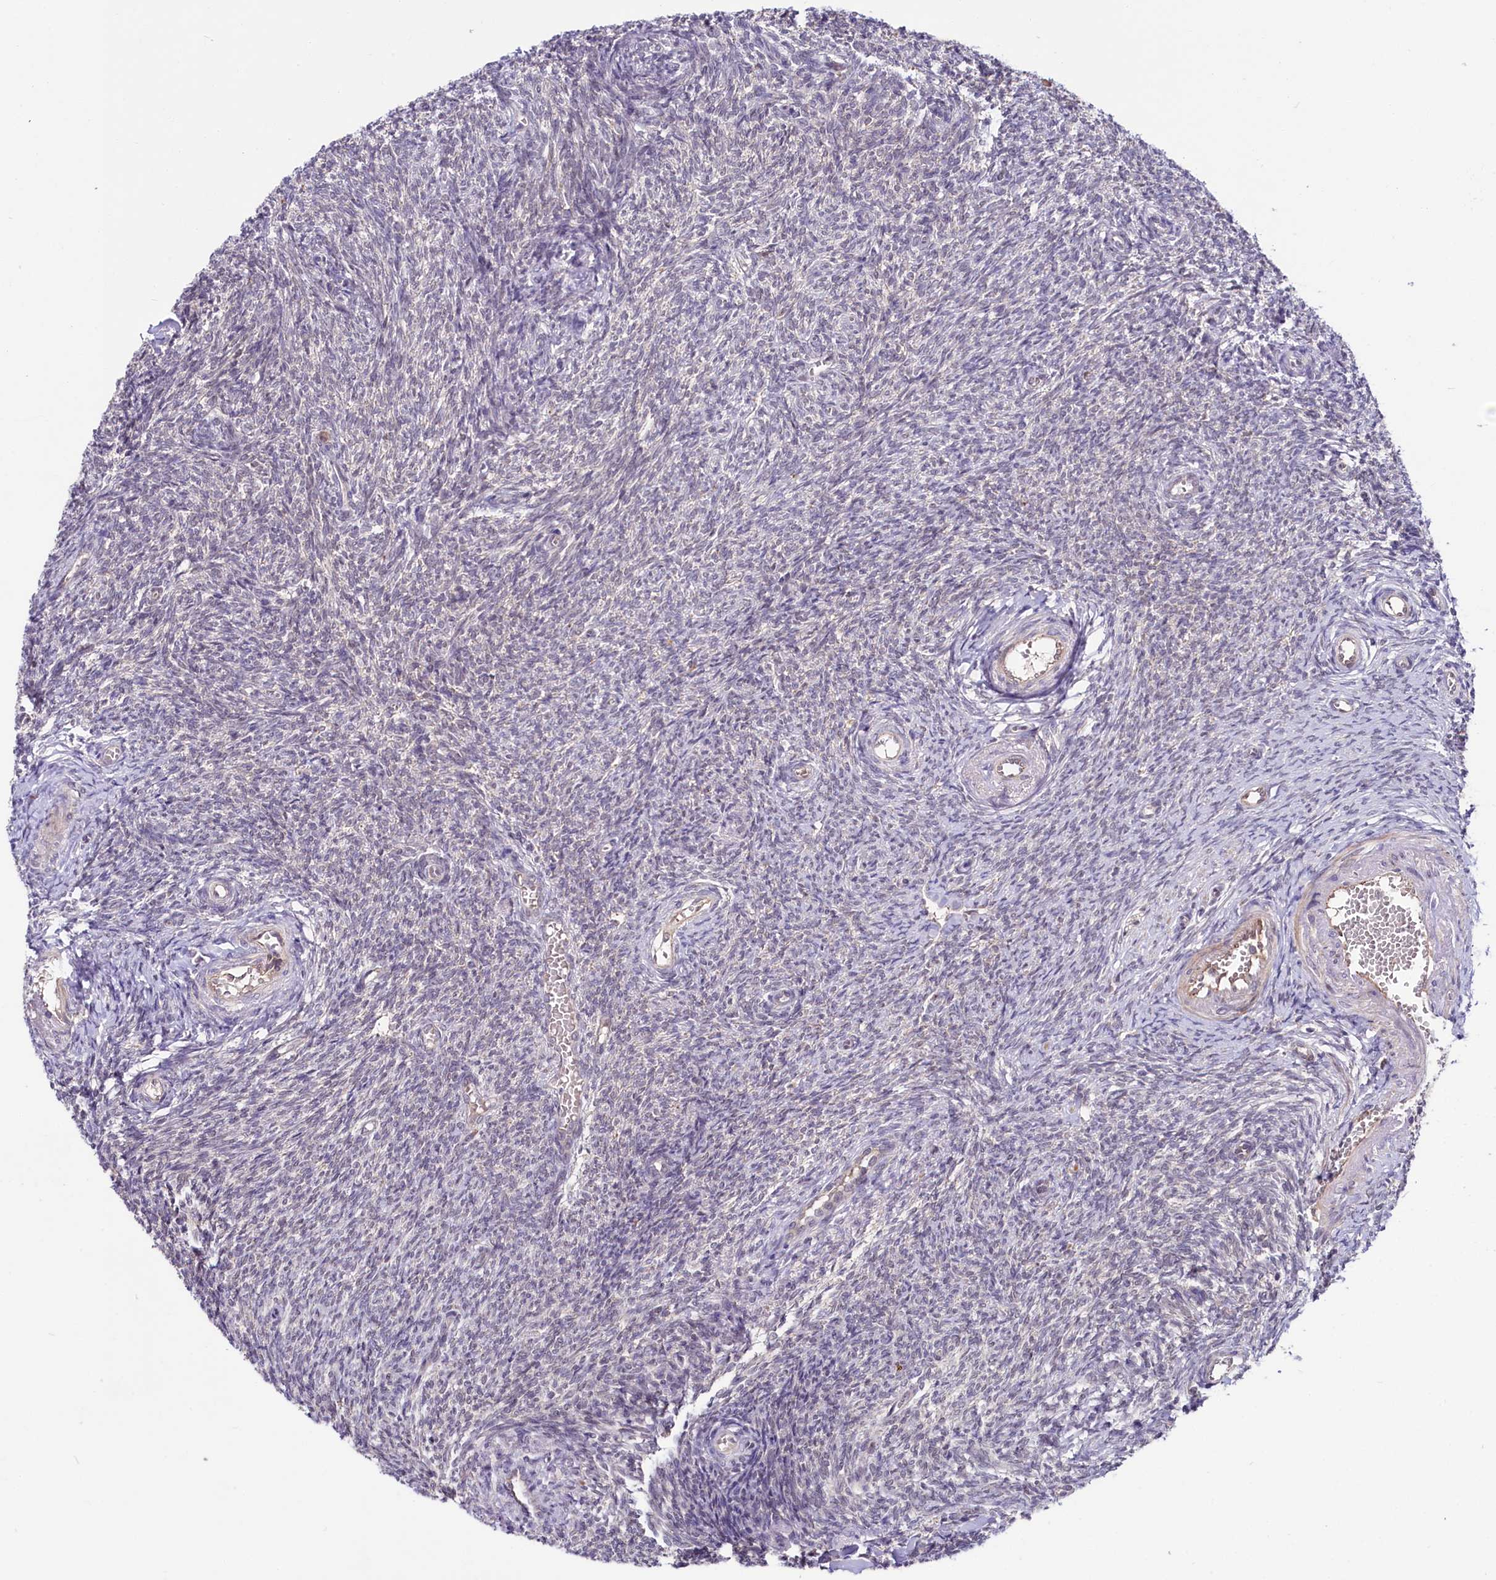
{"staining": {"intensity": "negative", "quantity": "none", "location": "none"}, "tissue": "ovary", "cell_type": "Ovarian stroma cells", "image_type": "normal", "snomed": [{"axis": "morphology", "description": "Normal tissue, NOS"}, {"axis": "topography", "description": "Ovary"}], "caption": "IHC micrograph of unremarkable ovary stained for a protein (brown), which displays no expression in ovarian stroma cells.", "gene": "UBE3A", "patient": {"sex": "female", "age": 44}}